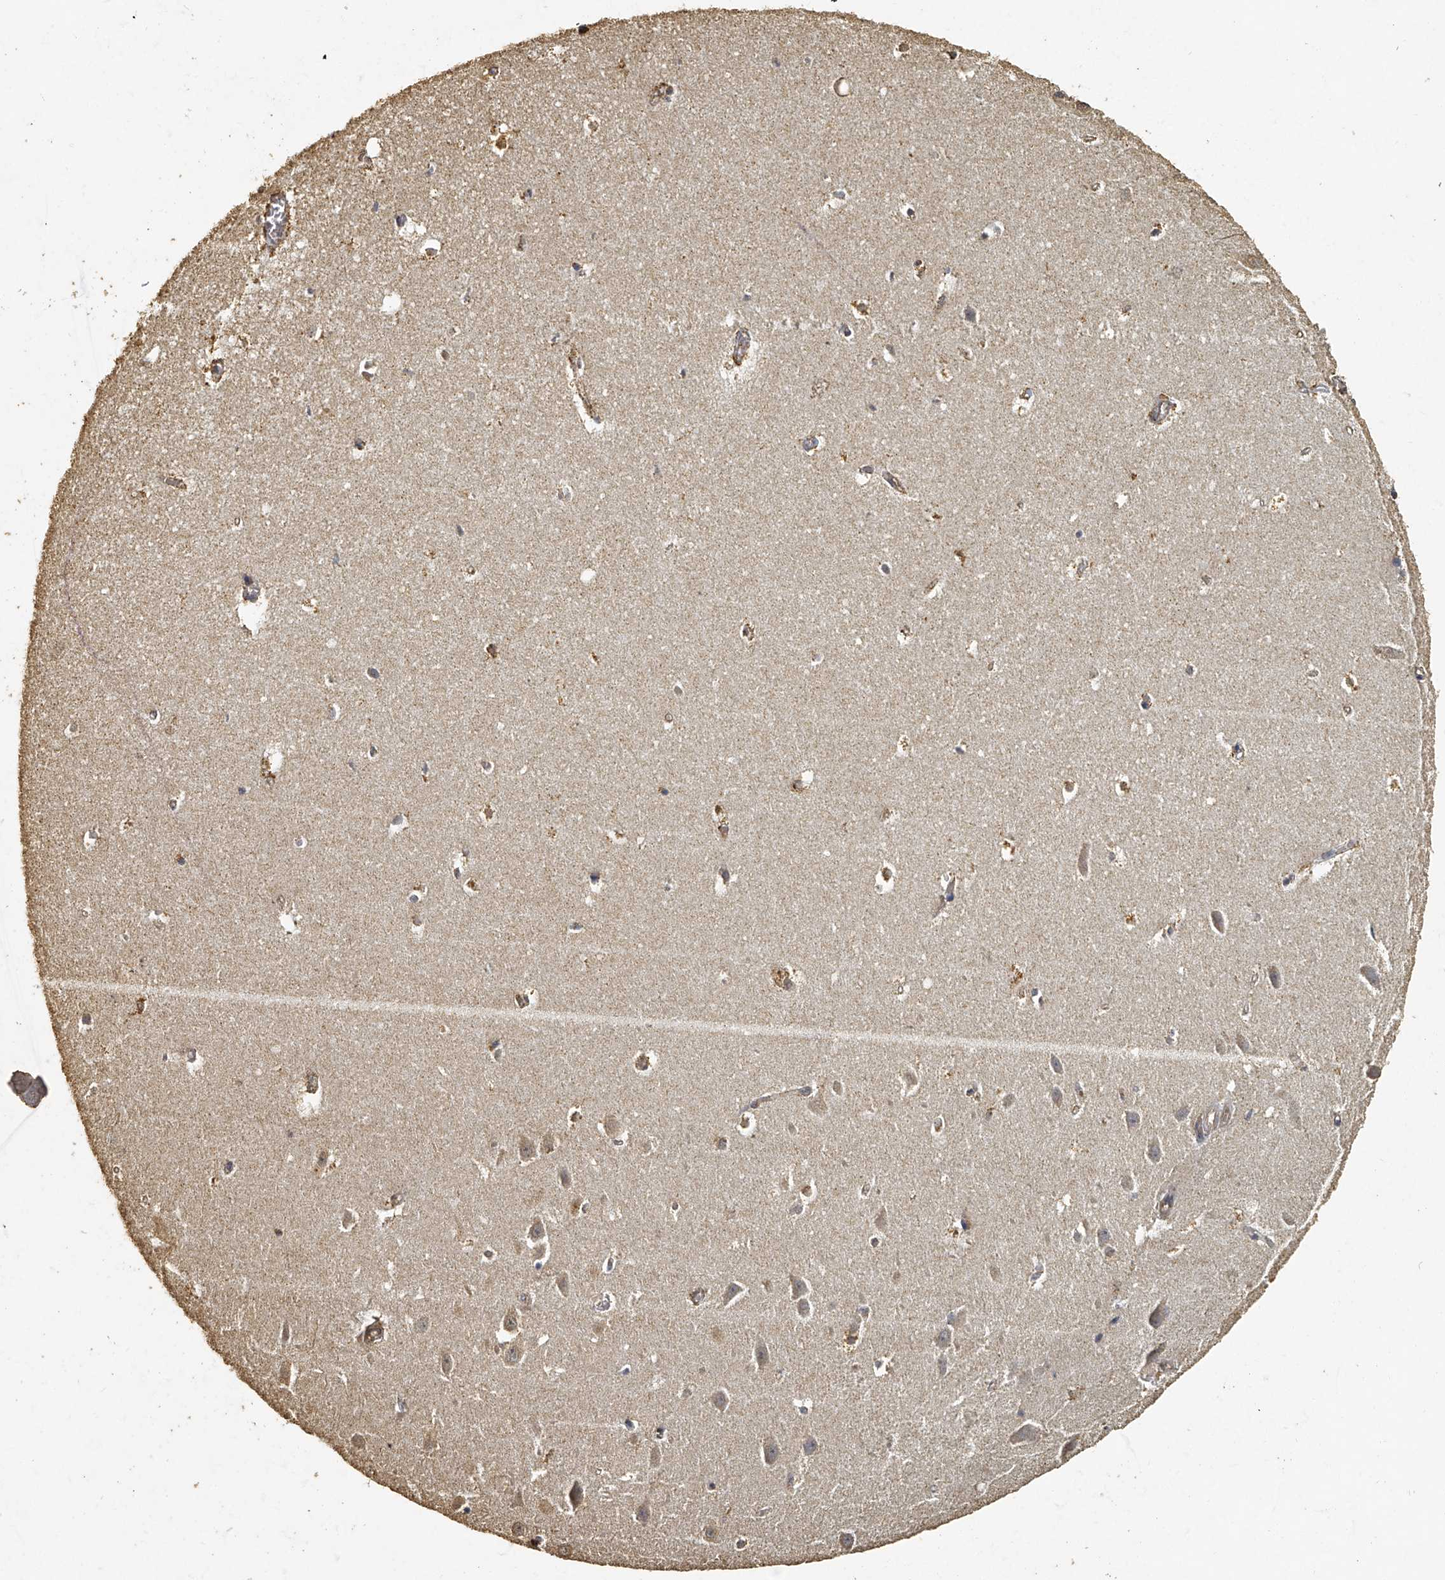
{"staining": {"intensity": "moderate", "quantity": "25%-75%", "location": "cytoplasmic/membranous"}, "tissue": "hippocampus", "cell_type": "Glial cells", "image_type": "normal", "snomed": [{"axis": "morphology", "description": "Normal tissue, NOS"}, {"axis": "topography", "description": "Hippocampus"}], "caption": "DAB immunohistochemical staining of normal hippocampus shows moderate cytoplasmic/membranous protein expression in about 25%-75% of glial cells.", "gene": "MRPL28", "patient": {"sex": "female", "age": 64}}